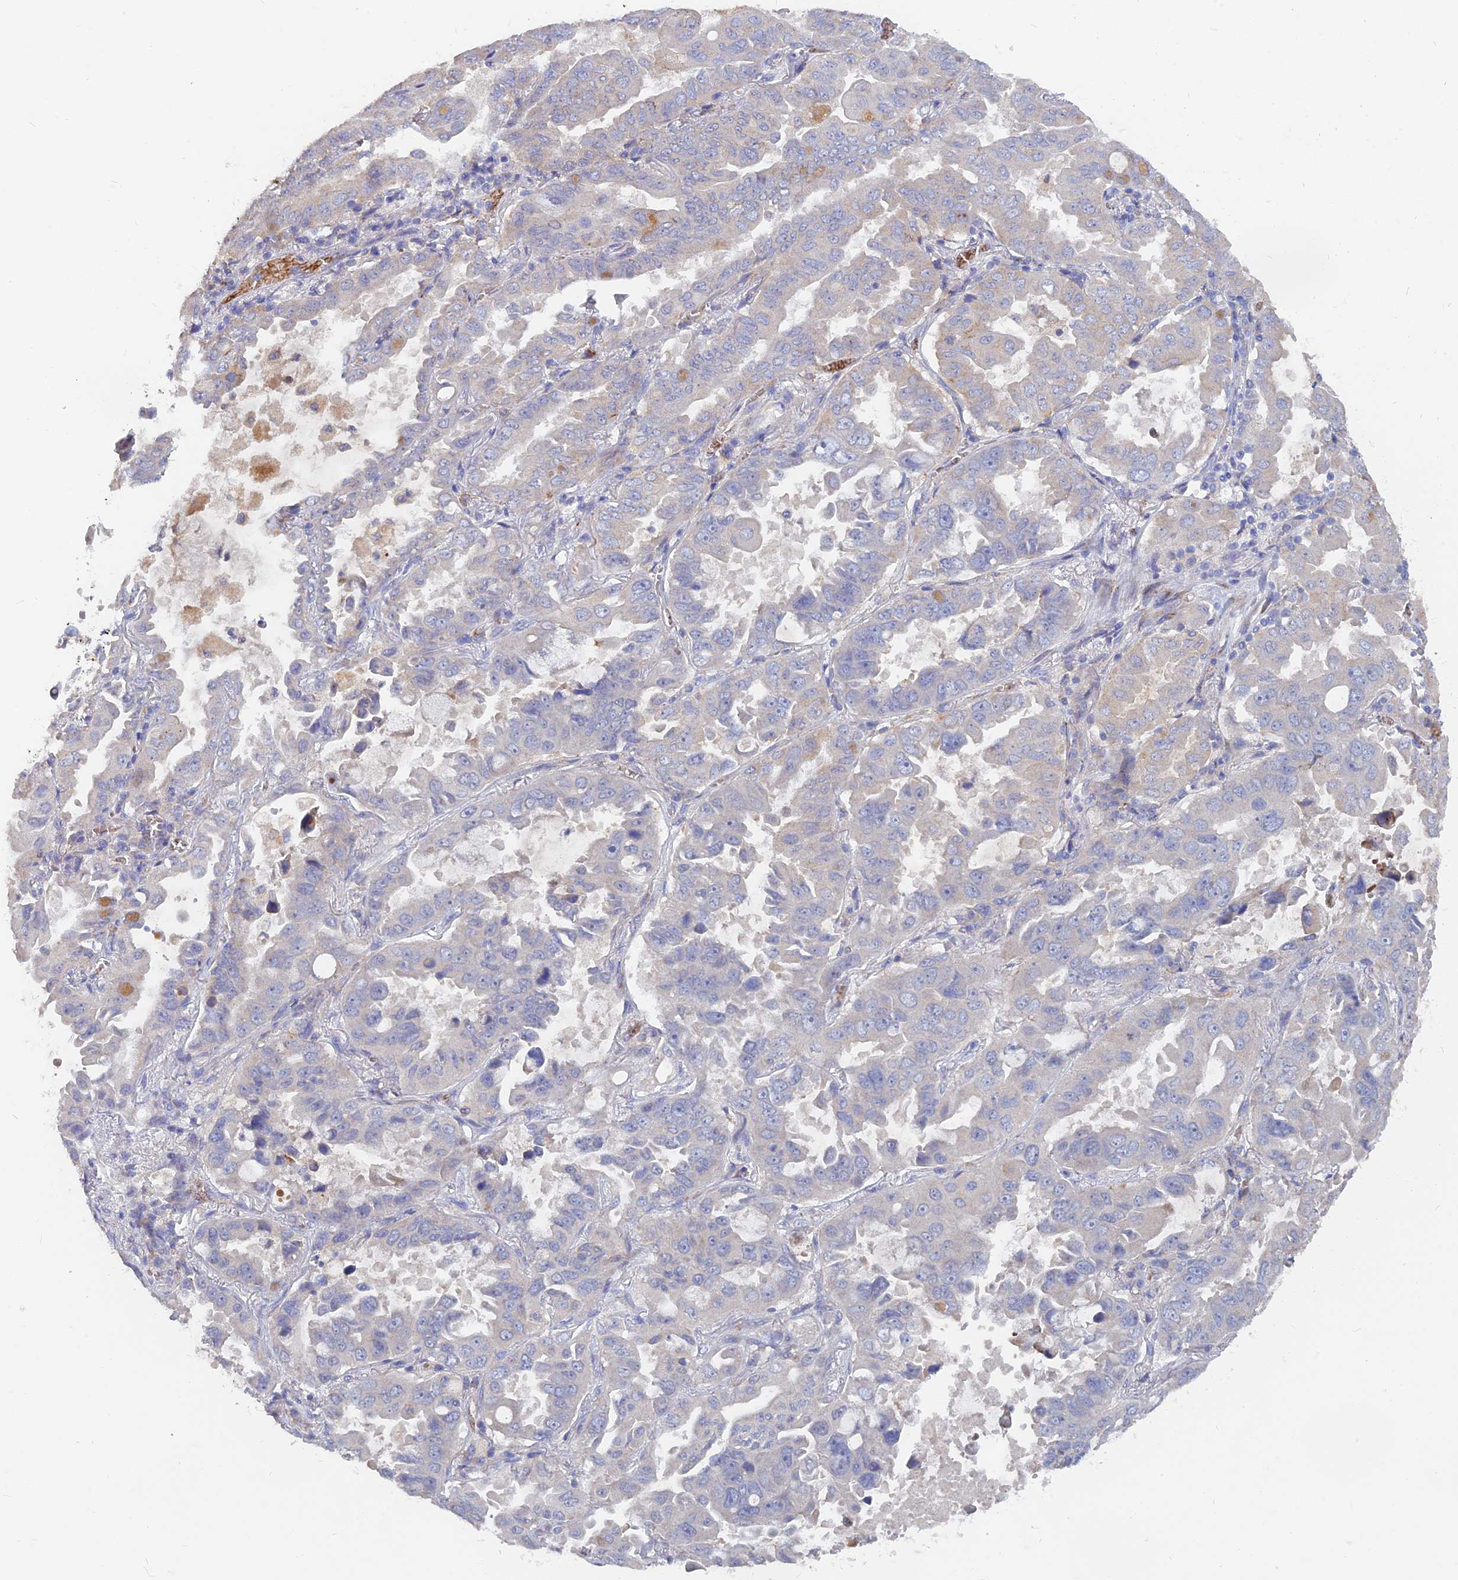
{"staining": {"intensity": "negative", "quantity": "none", "location": "none"}, "tissue": "lung cancer", "cell_type": "Tumor cells", "image_type": "cancer", "snomed": [{"axis": "morphology", "description": "Adenocarcinoma, NOS"}, {"axis": "topography", "description": "Lung"}], "caption": "DAB (3,3'-diaminobenzidine) immunohistochemical staining of lung adenocarcinoma demonstrates no significant positivity in tumor cells.", "gene": "ARRDC1", "patient": {"sex": "male", "age": 64}}